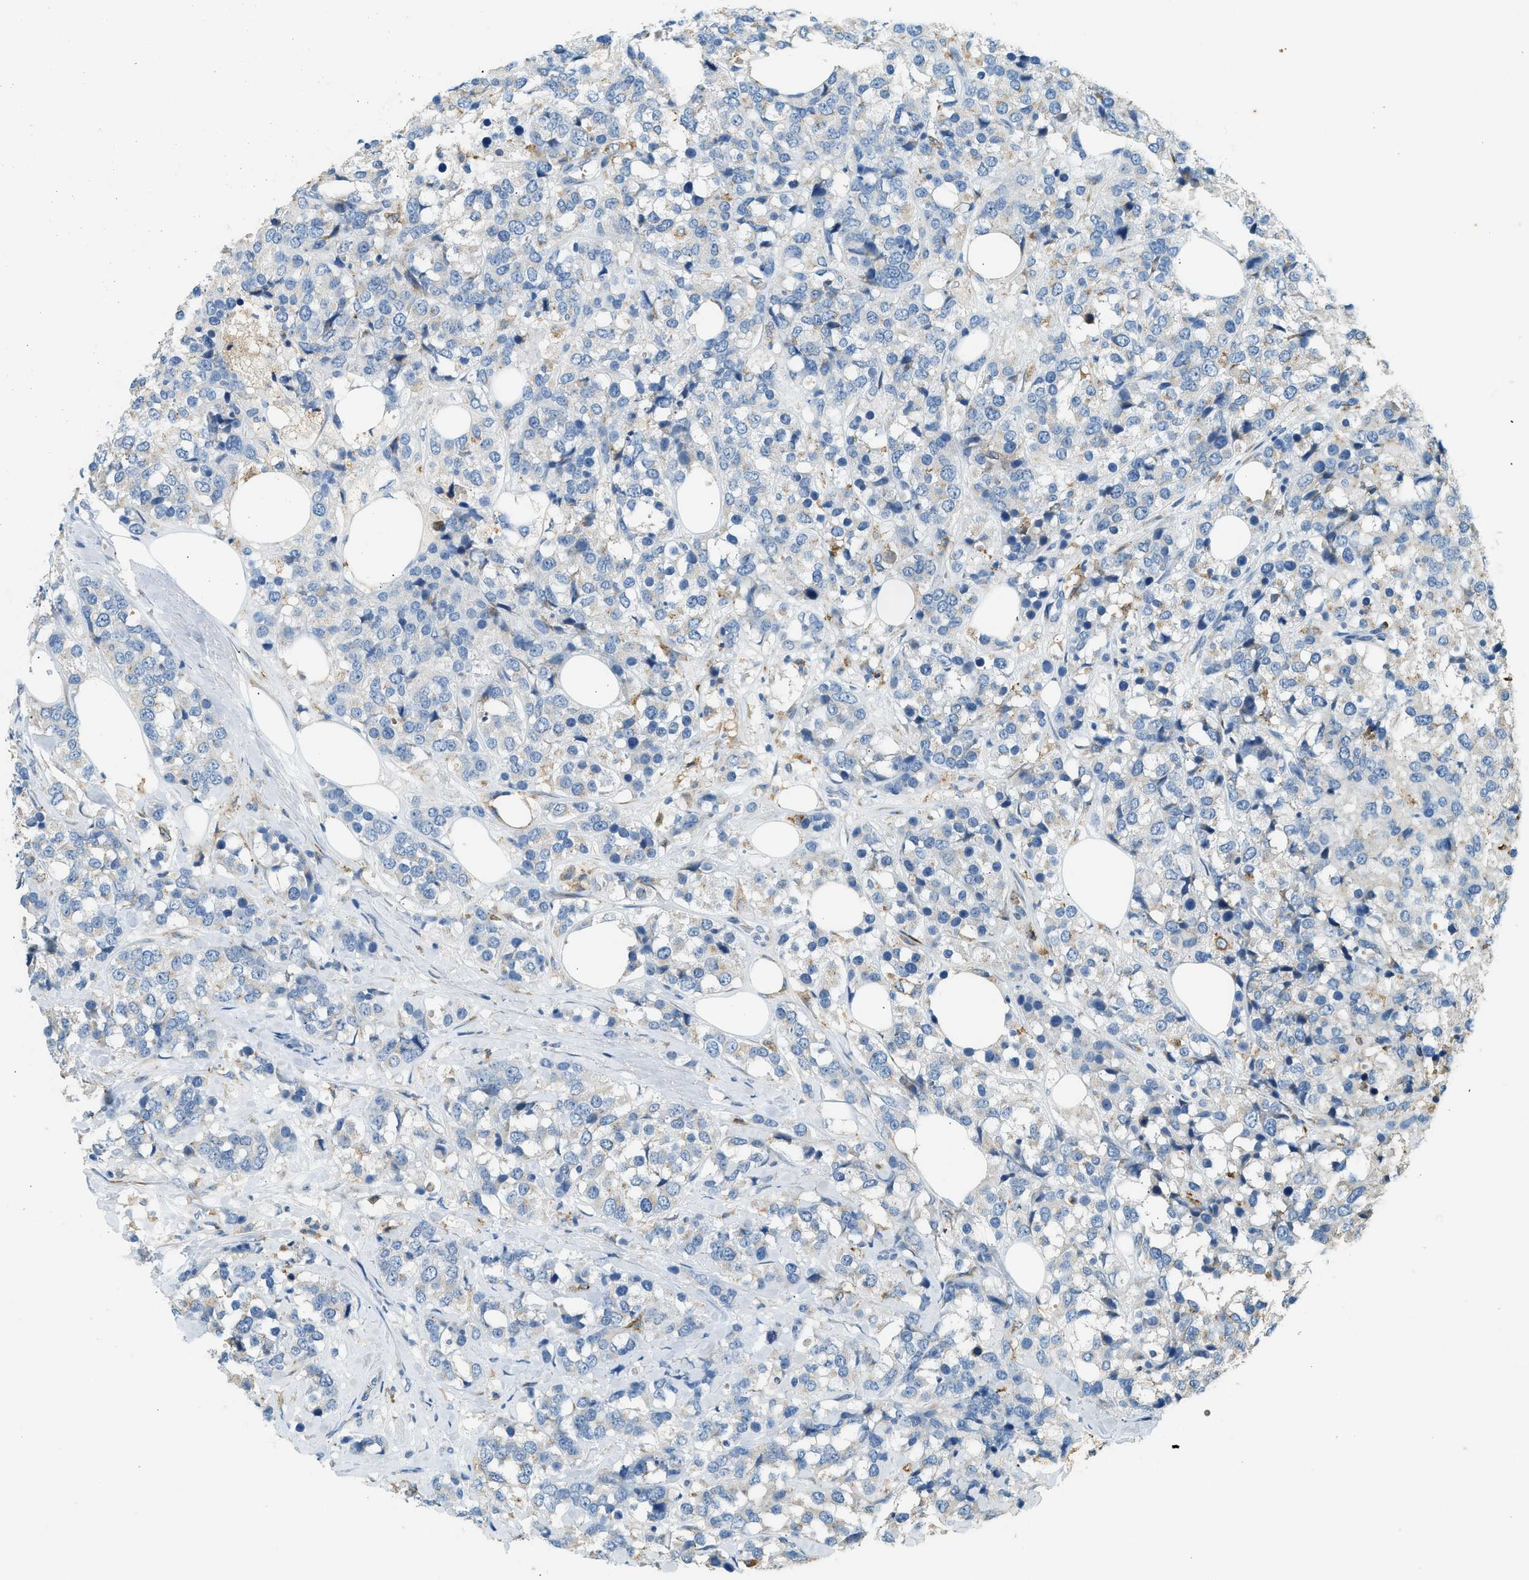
{"staining": {"intensity": "negative", "quantity": "none", "location": "none"}, "tissue": "breast cancer", "cell_type": "Tumor cells", "image_type": "cancer", "snomed": [{"axis": "morphology", "description": "Lobular carcinoma"}, {"axis": "topography", "description": "Breast"}], "caption": "Breast cancer (lobular carcinoma) stained for a protein using IHC reveals no expression tumor cells.", "gene": "CTSB", "patient": {"sex": "female", "age": 59}}